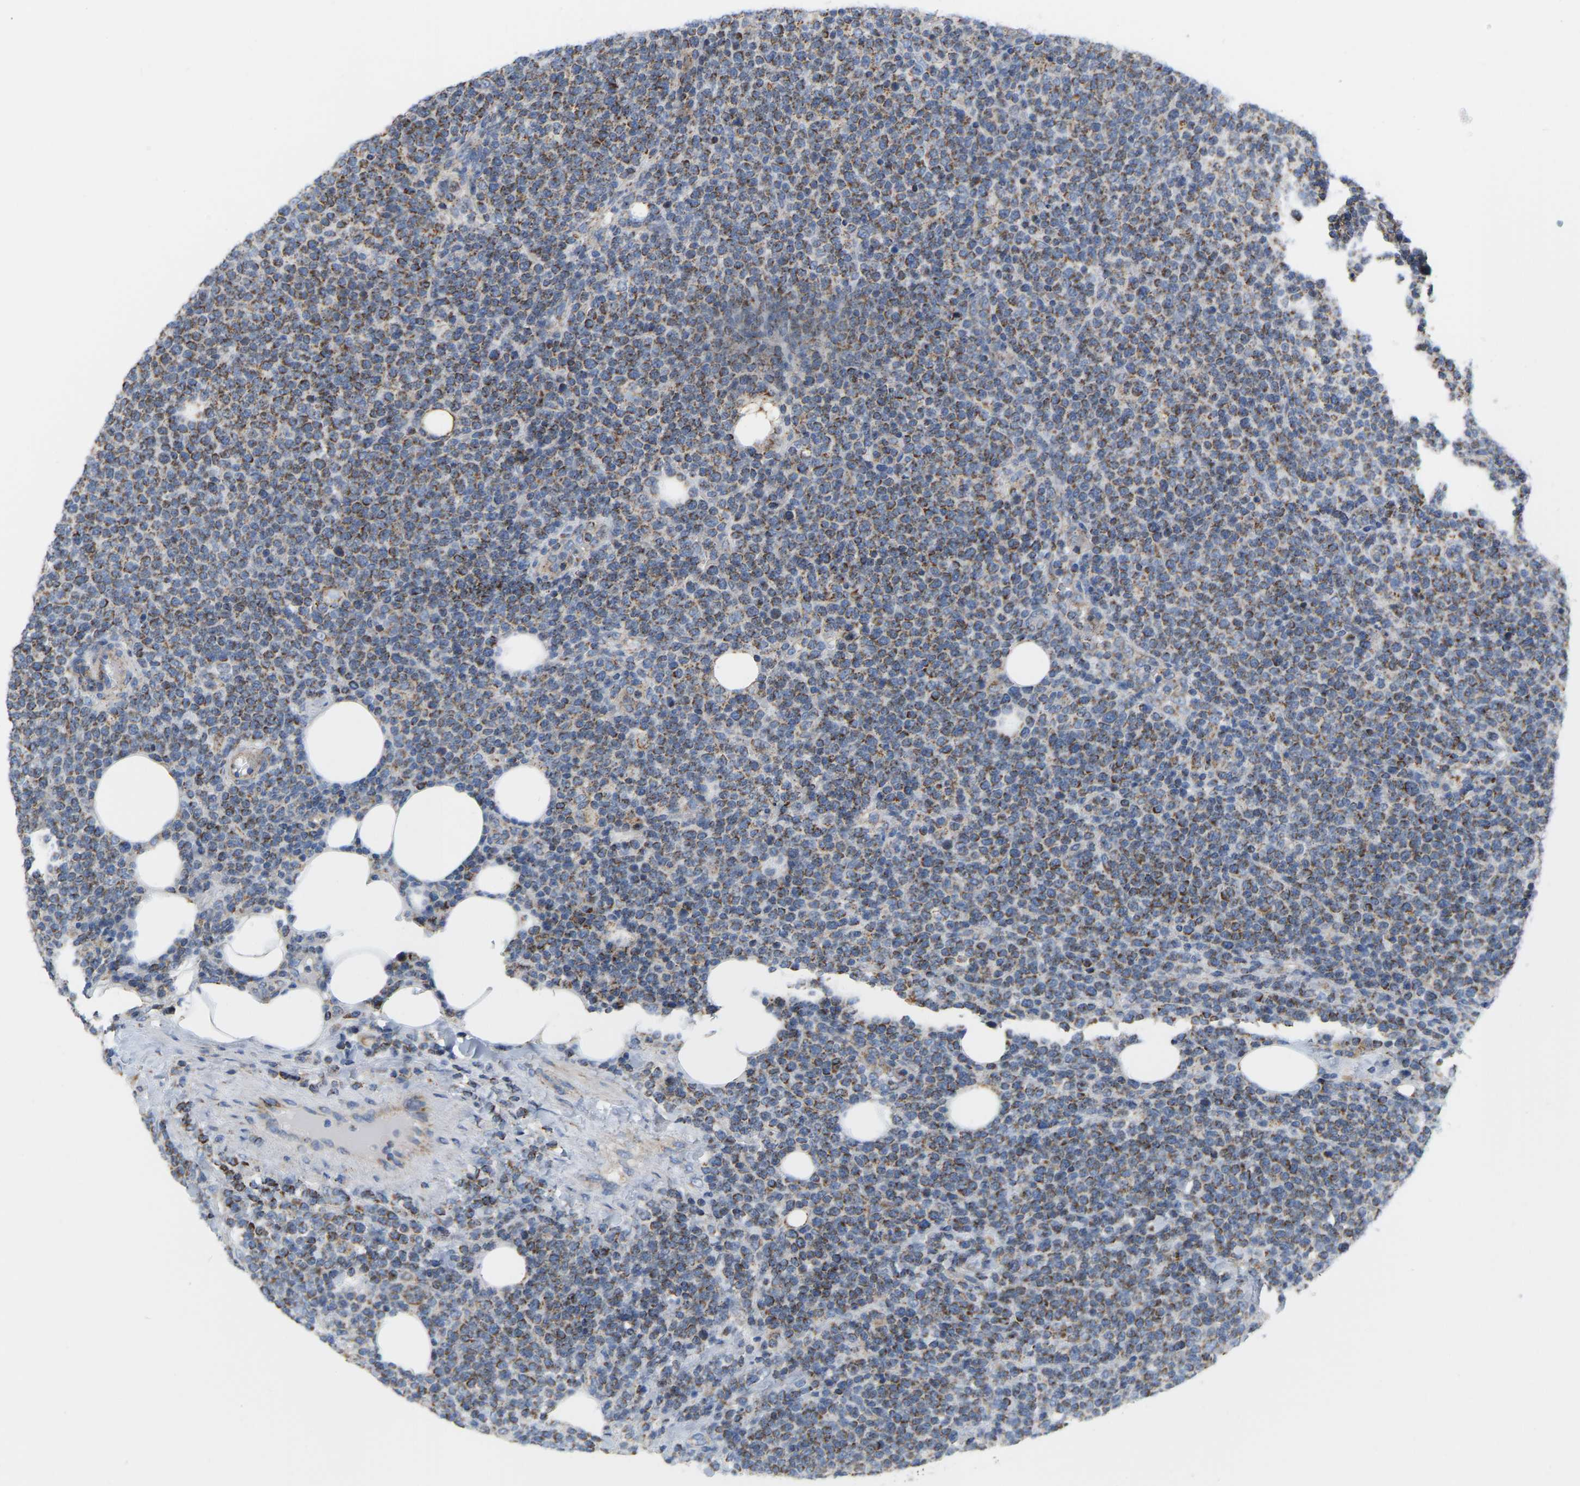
{"staining": {"intensity": "moderate", "quantity": "25%-75%", "location": "cytoplasmic/membranous"}, "tissue": "lymphoma", "cell_type": "Tumor cells", "image_type": "cancer", "snomed": [{"axis": "morphology", "description": "Malignant lymphoma, non-Hodgkin's type, High grade"}, {"axis": "topography", "description": "Lymph node"}], "caption": "IHC micrograph of neoplastic tissue: lymphoma stained using immunohistochemistry (IHC) exhibits medium levels of moderate protein expression localized specifically in the cytoplasmic/membranous of tumor cells, appearing as a cytoplasmic/membranous brown color.", "gene": "CBLB", "patient": {"sex": "male", "age": 61}}